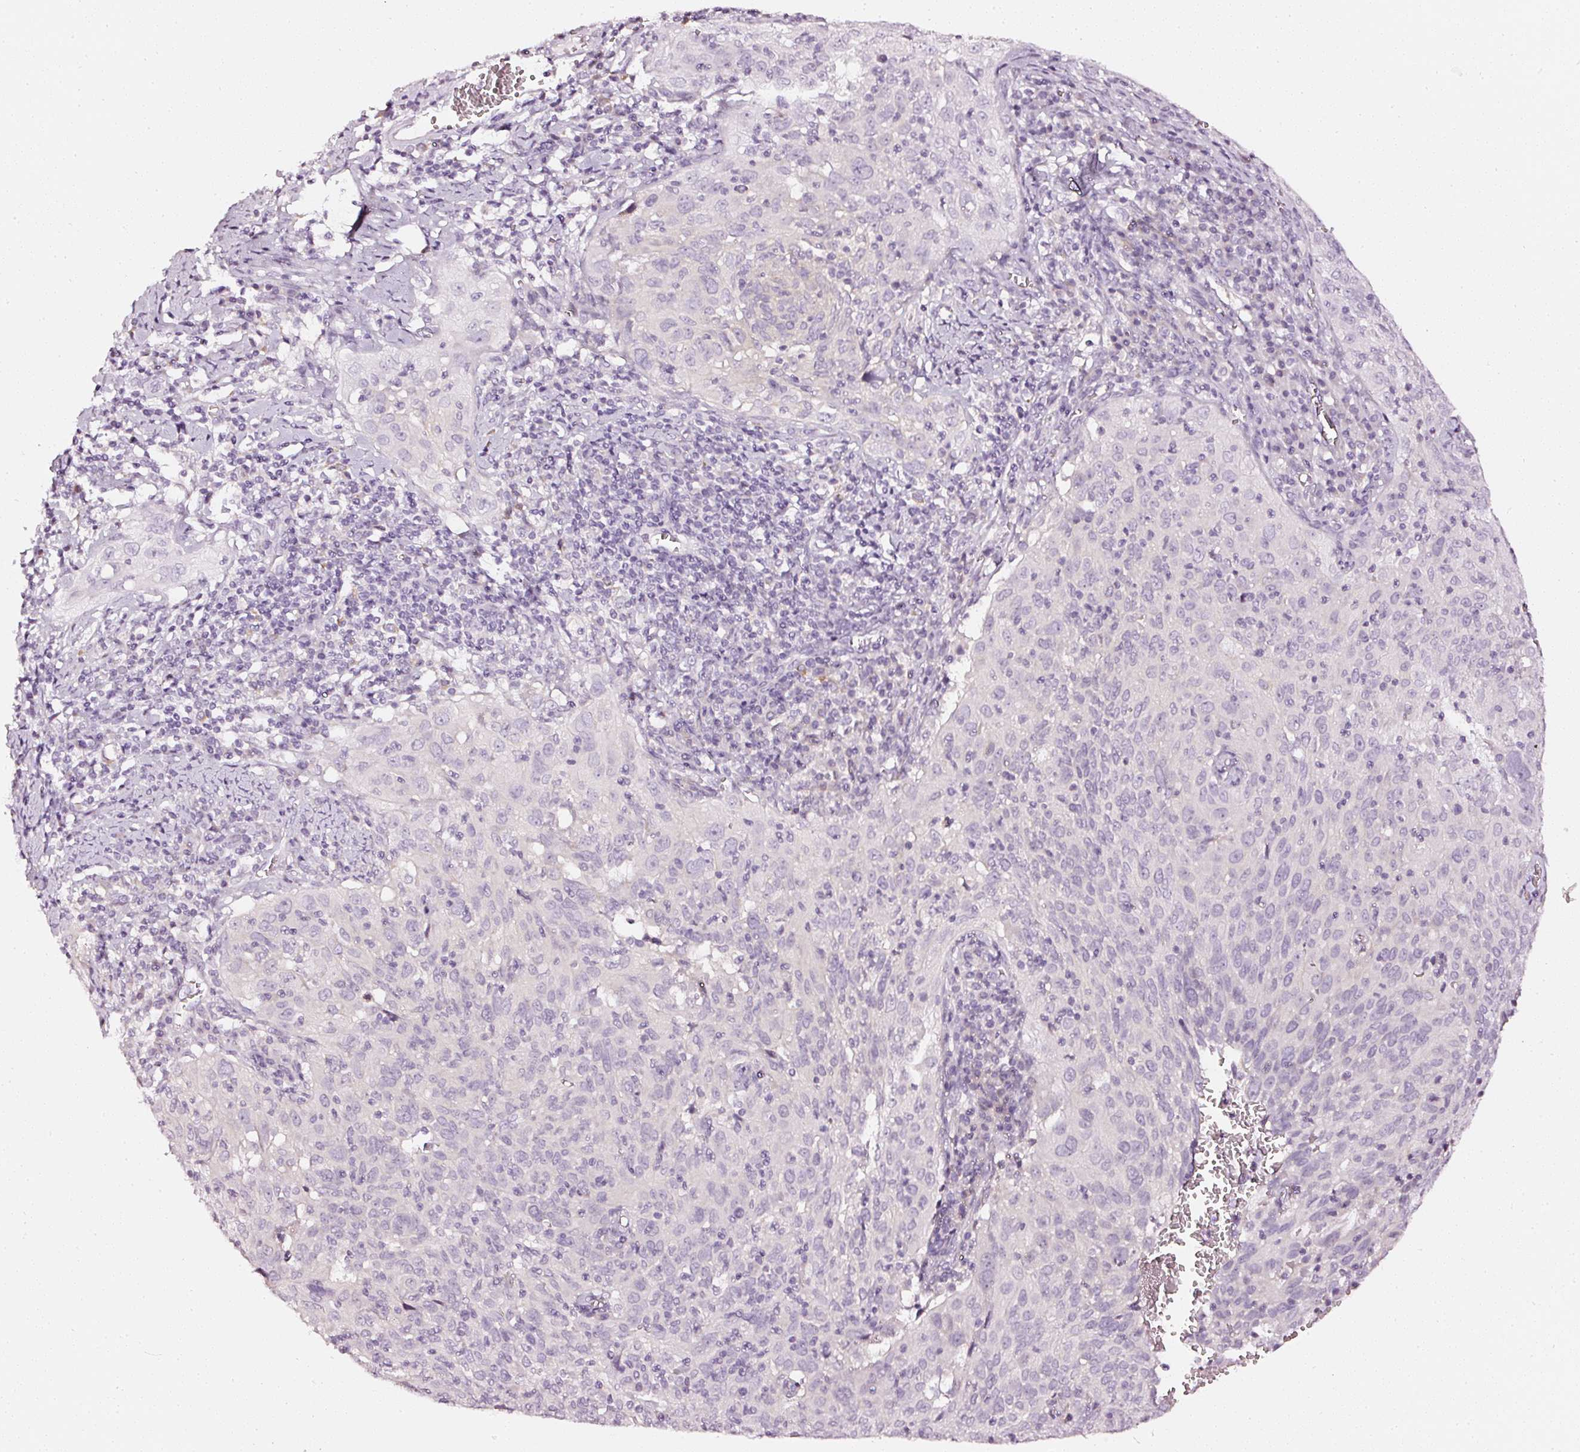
{"staining": {"intensity": "negative", "quantity": "none", "location": "none"}, "tissue": "cervical cancer", "cell_type": "Tumor cells", "image_type": "cancer", "snomed": [{"axis": "morphology", "description": "Squamous cell carcinoma, NOS"}, {"axis": "topography", "description": "Cervix"}], "caption": "Tumor cells are negative for brown protein staining in cervical cancer.", "gene": "CNP", "patient": {"sex": "female", "age": 31}}